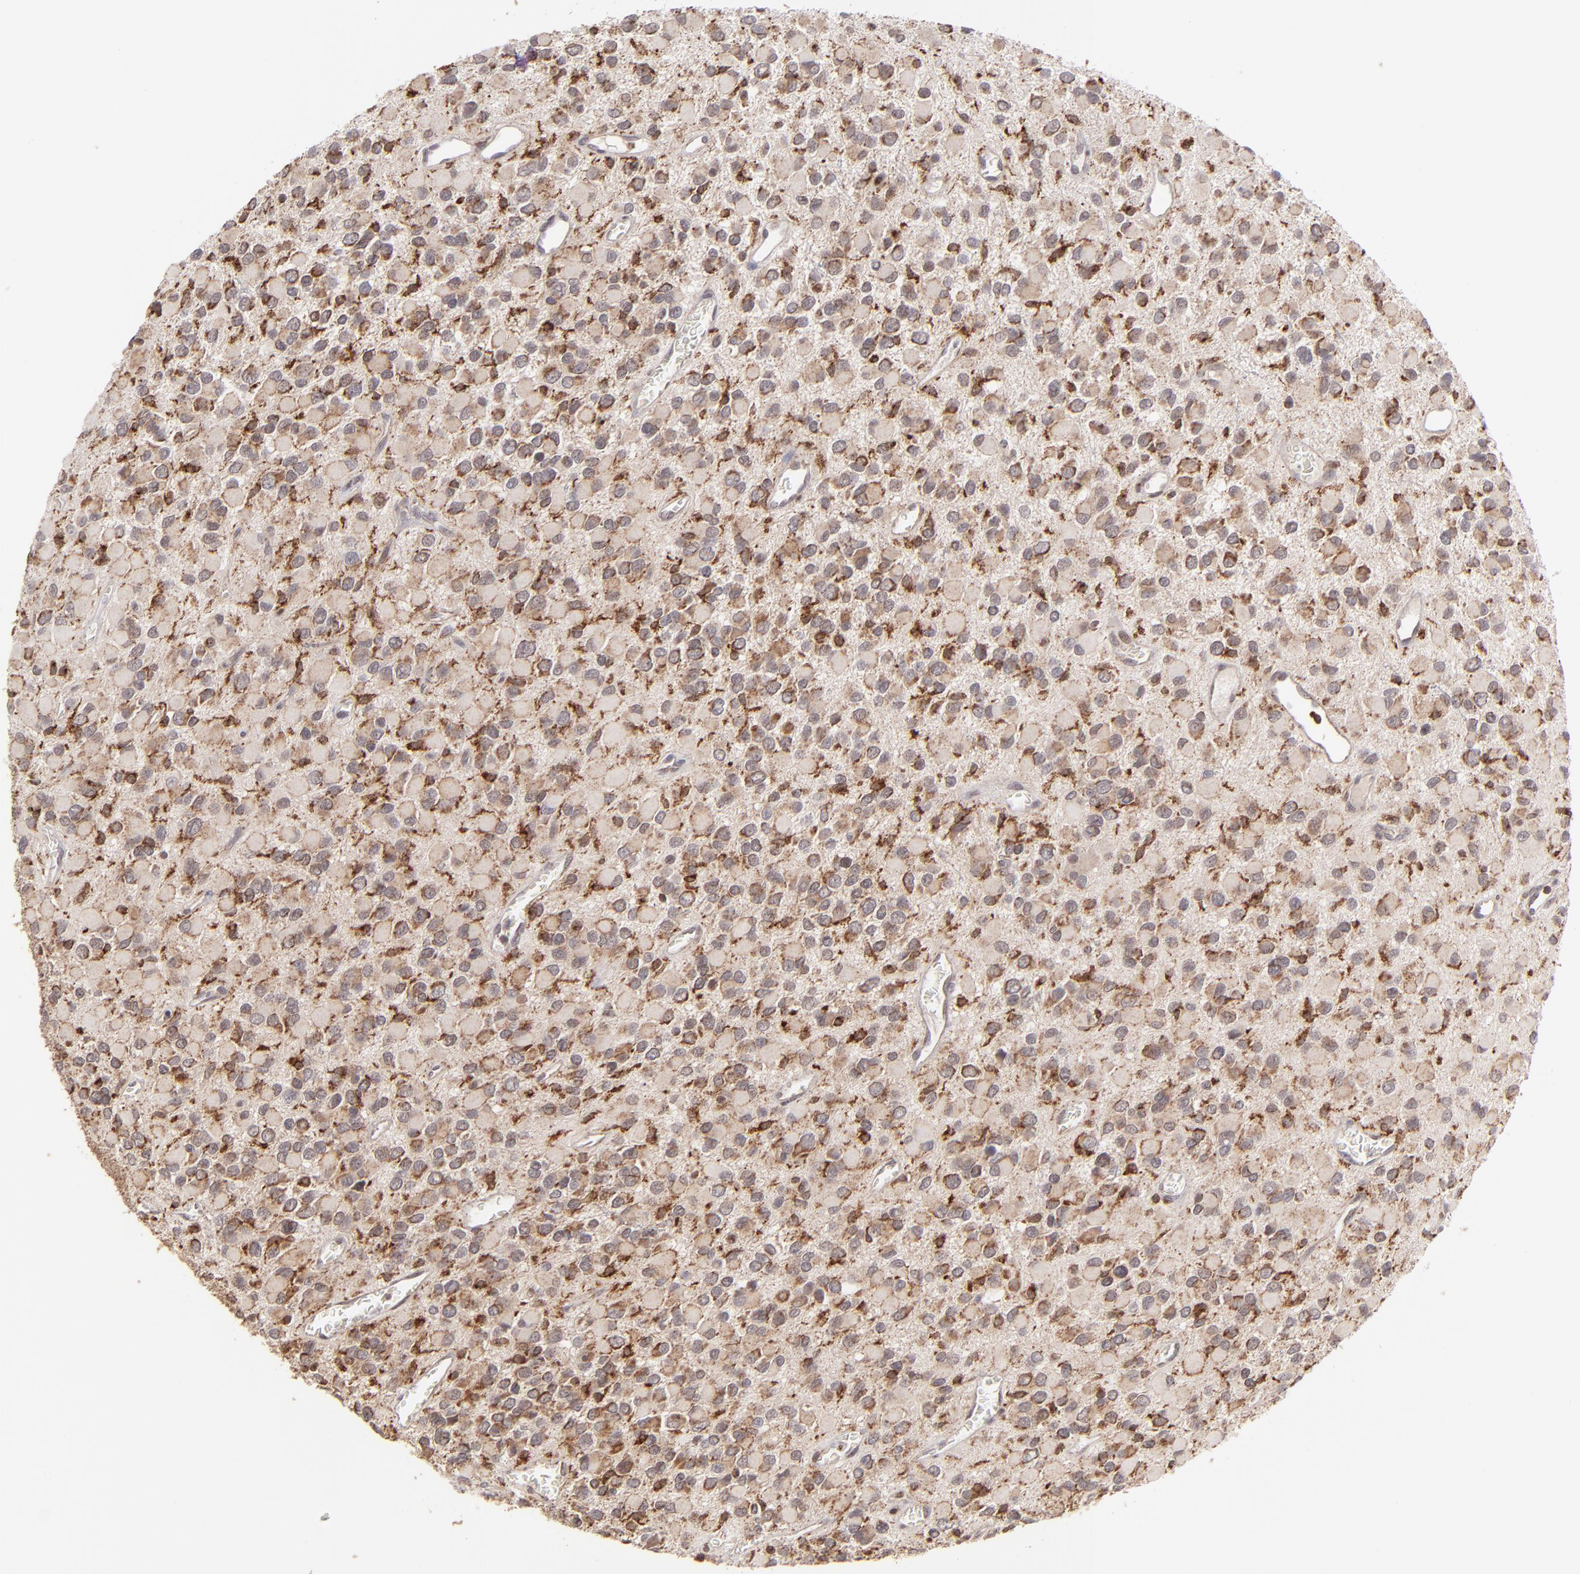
{"staining": {"intensity": "moderate", "quantity": "25%-75%", "location": "cytoplasmic/membranous"}, "tissue": "glioma", "cell_type": "Tumor cells", "image_type": "cancer", "snomed": [{"axis": "morphology", "description": "Glioma, malignant, Low grade"}, {"axis": "topography", "description": "Brain"}], "caption": "Brown immunohistochemical staining in human glioma shows moderate cytoplasmic/membranous staining in approximately 25%-75% of tumor cells. Immunohistochemistry (ihc) stains the protein in brown and the nuclei are stained blue.", "gene": "SLC15A1", "patient": {"sex": "male", "age": 42}}